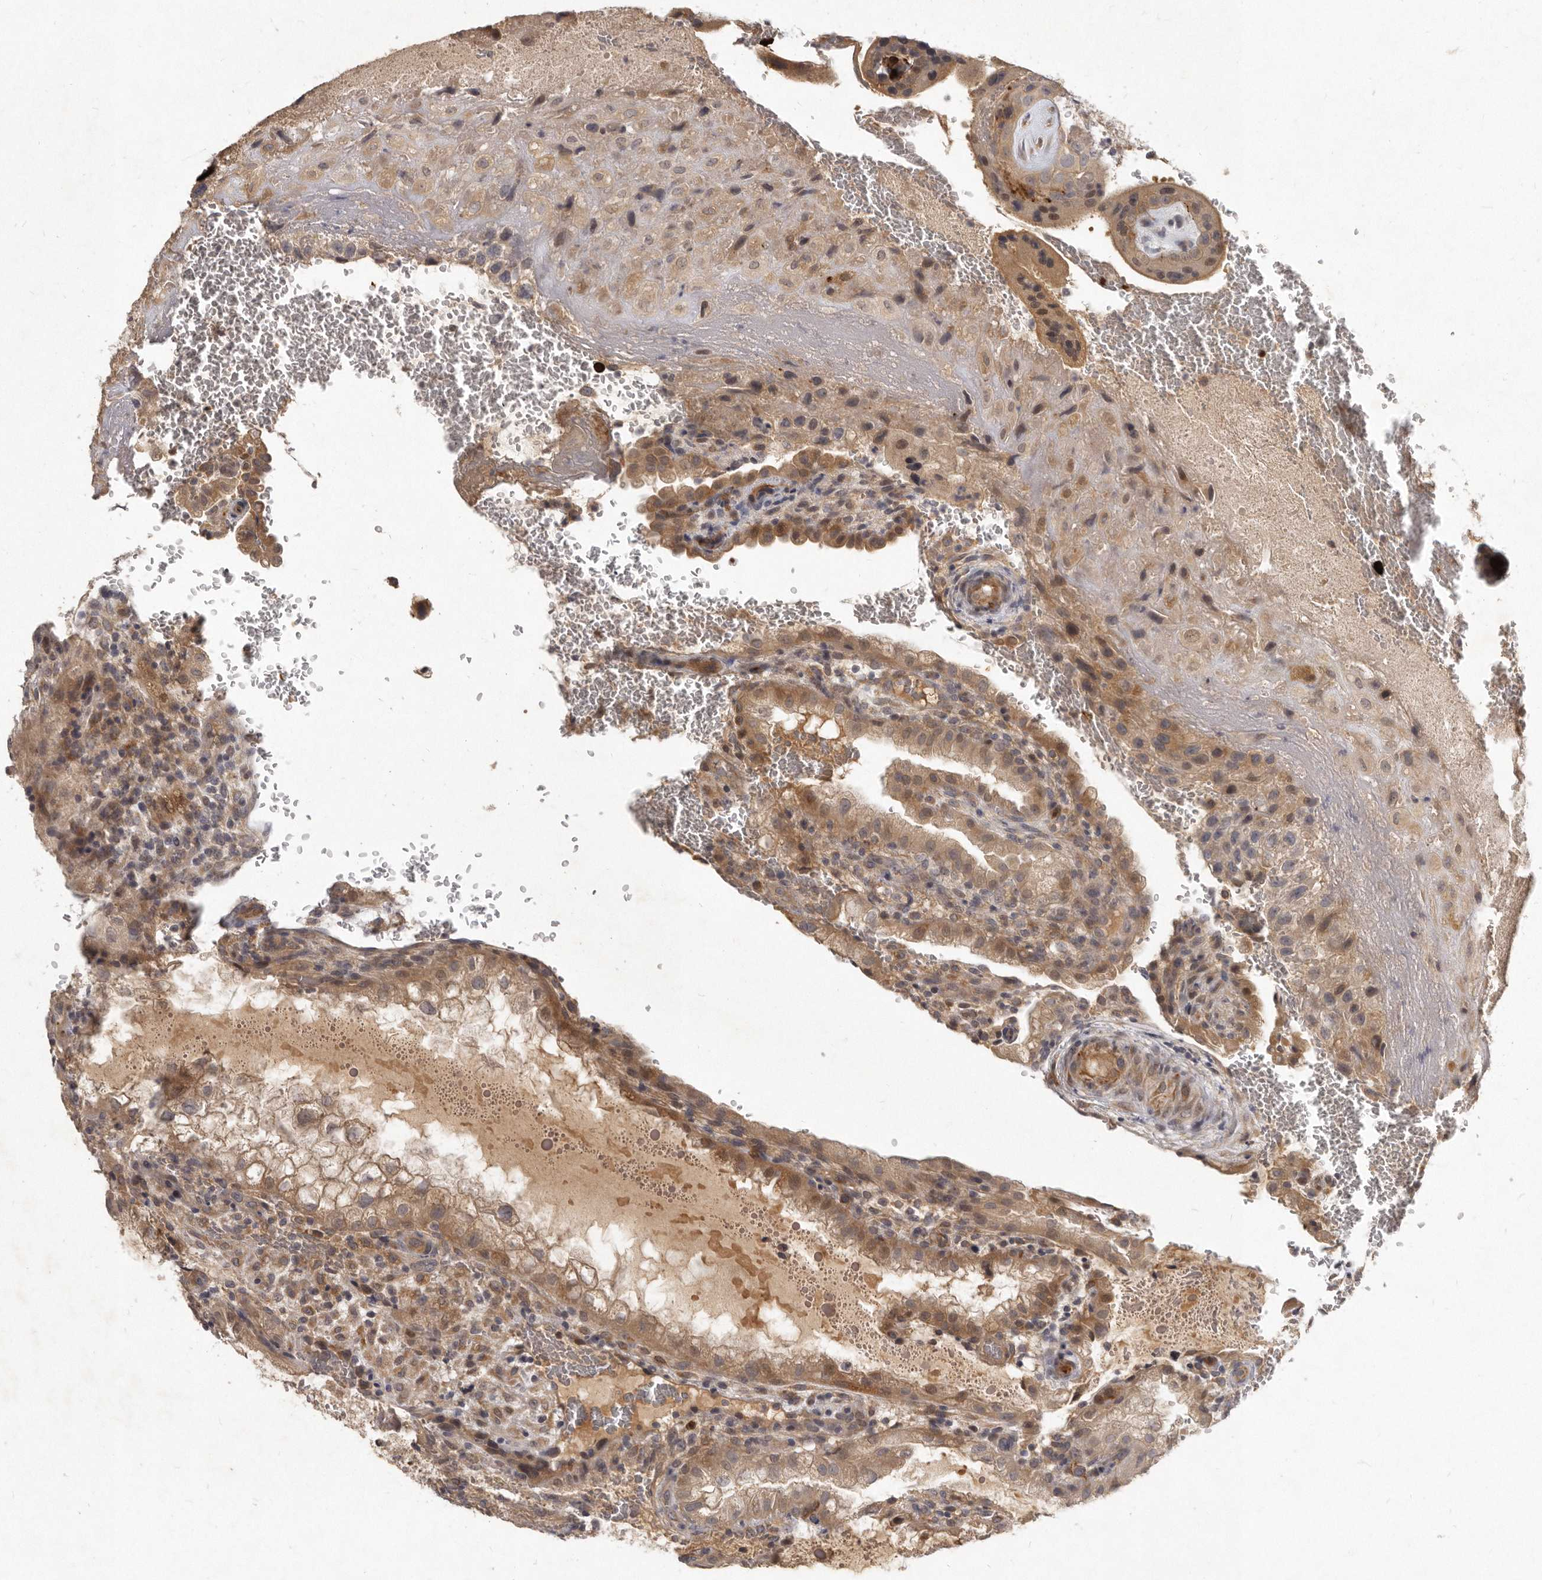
{"staining": {"intensity": "weak", "quantity": ">75%", "location": "cytoplasmic/membranous,nuclear"}, "tissue": "placenta", "cell_type": "Decidual cells", "image_type": "normal", "snomed": [{"axis": "morphology", "description": "Normal tissue, NOS"}, {"axis": "topography", "description": "Placenta"}], "caption": "Immunohistochemical staining of benign placenta exhibits low levels of weak cytoplasmic/membranous,nuclear staining in about >75% of decidual cells.", "gene": "SLC22A1", "patient": {"sex": "female", "age": 35}}